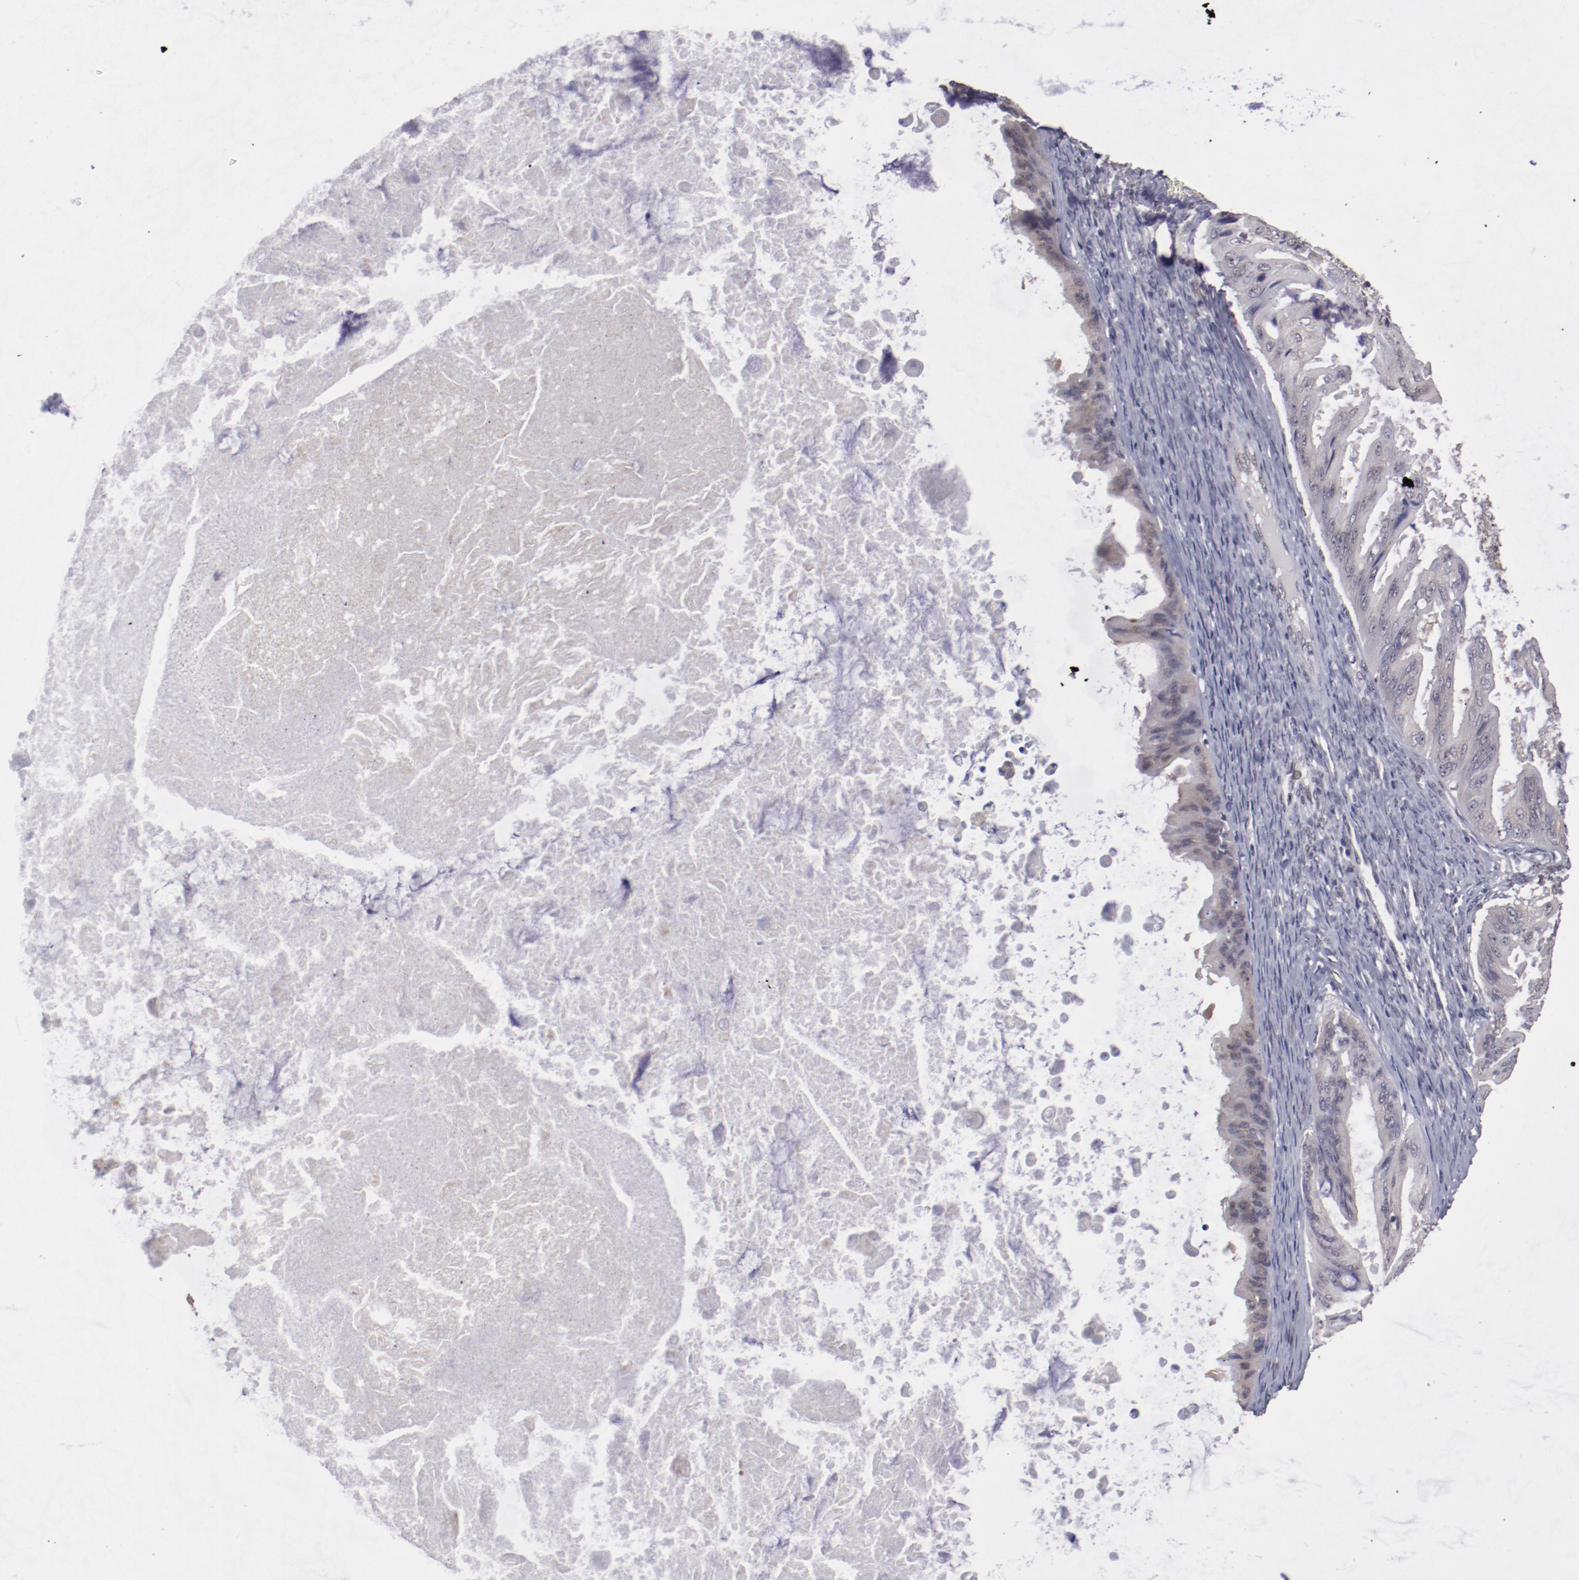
{"staining": {"intensity": "weak", "quantity": ">75%", "location": "cytoplasmic/membranous"}, "tissue": "ovarian cancer", "cell_type": "Tumor cells", "image_type": "cancer", "snomed": [{"axis": "morphology", "description": "Cystadenocarcinoma, mucinous, NOS"}, {"axis": "topography", "description": "Ovary"}], "caption": "Immunohistochemical staining of mucinous cystadenocarcinoma (ovarian) shows low levels of weak cytoplasmic/membranous protein expression in approximately >75% of tumor cells.", "gene": "ARNT", "patient": {"sex": "female", "age": 37}}